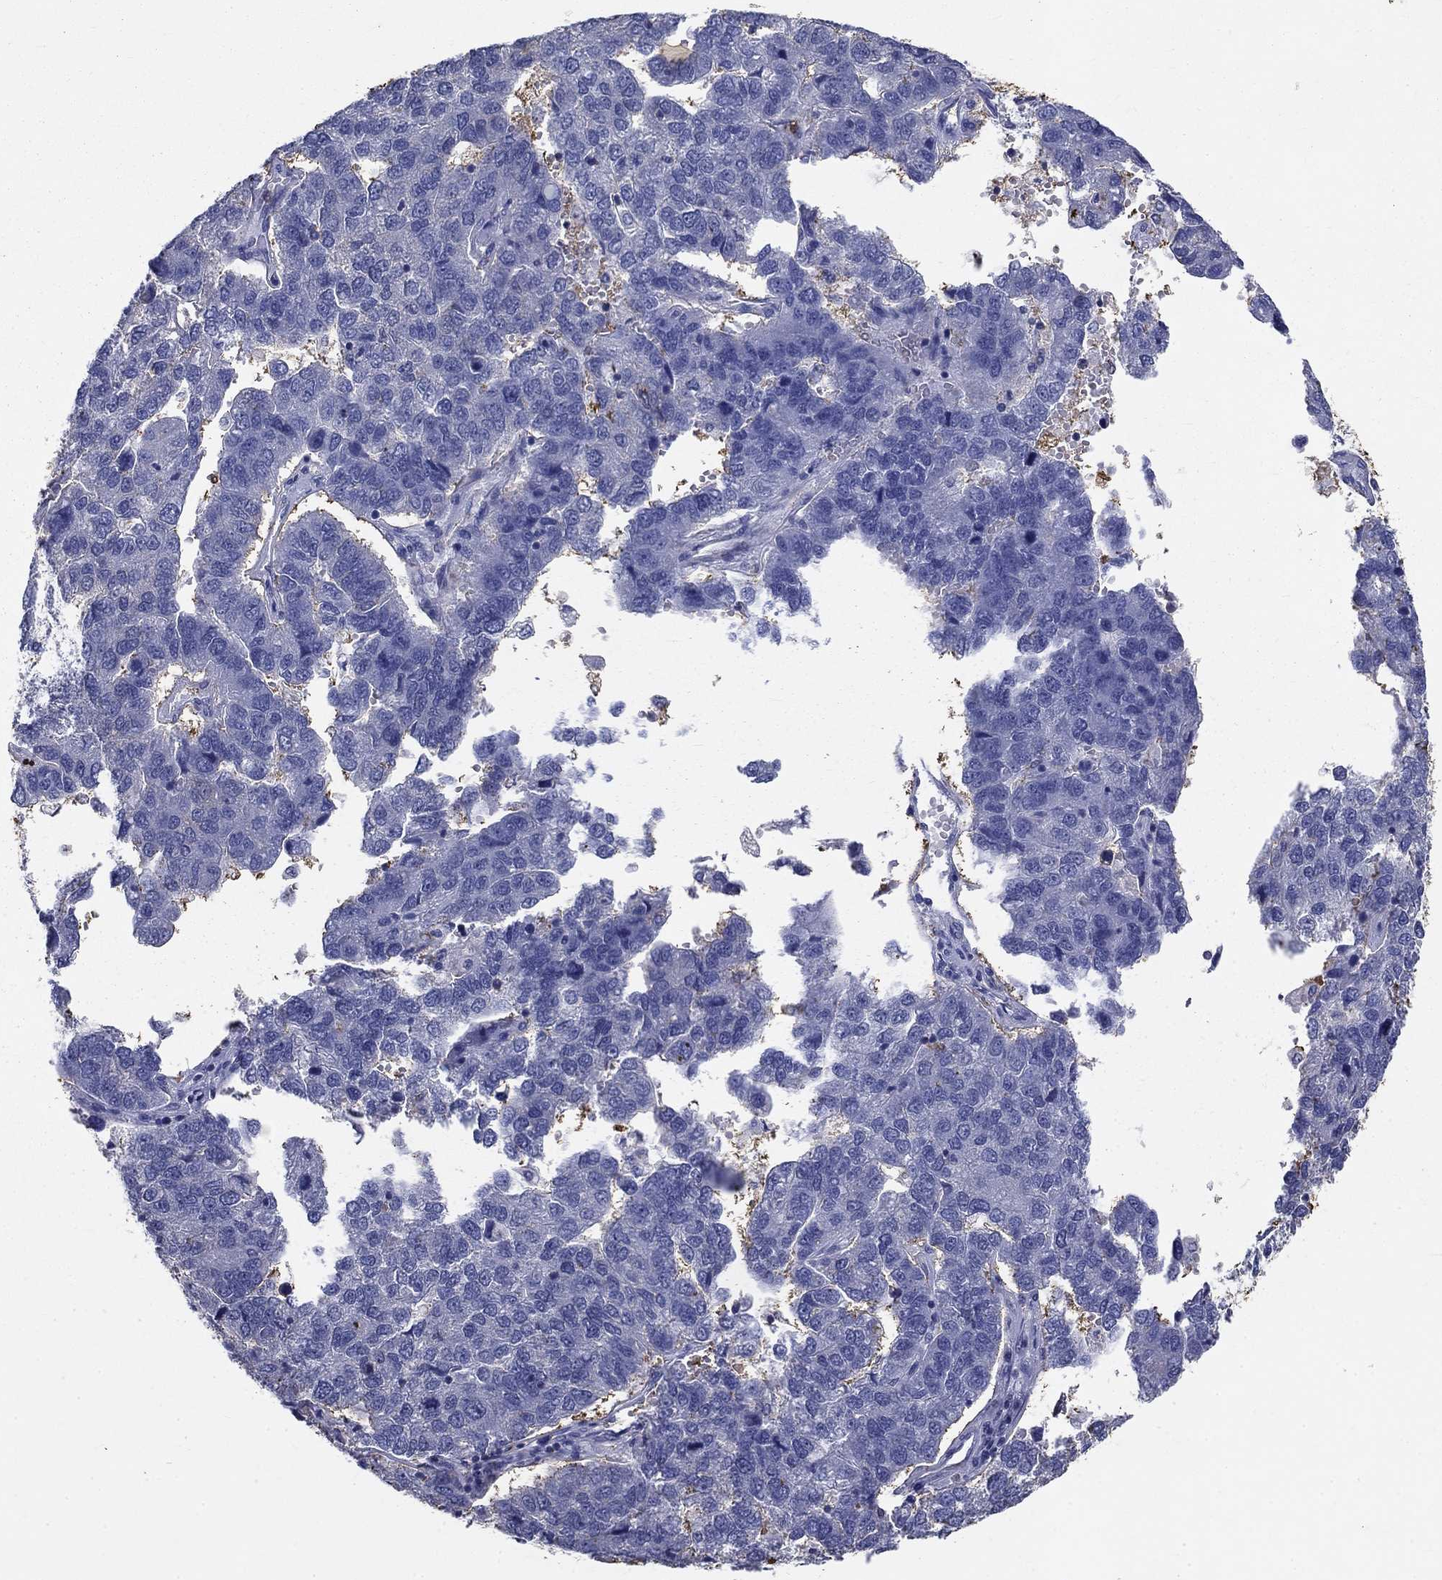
{"staining": {"intensity": "negative", "quantity": "none", "location": "none"}, "tissue": "pancreatic cancer", "cell_type": "Tumor cells", "image_type": "cancer", "snomed": [{"axis": "morphology", "description": "Adenocarcinoma, NOS"}, {"axis": "topography", "description": "Pancreas"}], "caption": "Tumor cells show no significant protein positivity in pancreatic adenocarcinoma.", "gene": "IGSF8", "patient": {"sex": "female", "age": 61}}